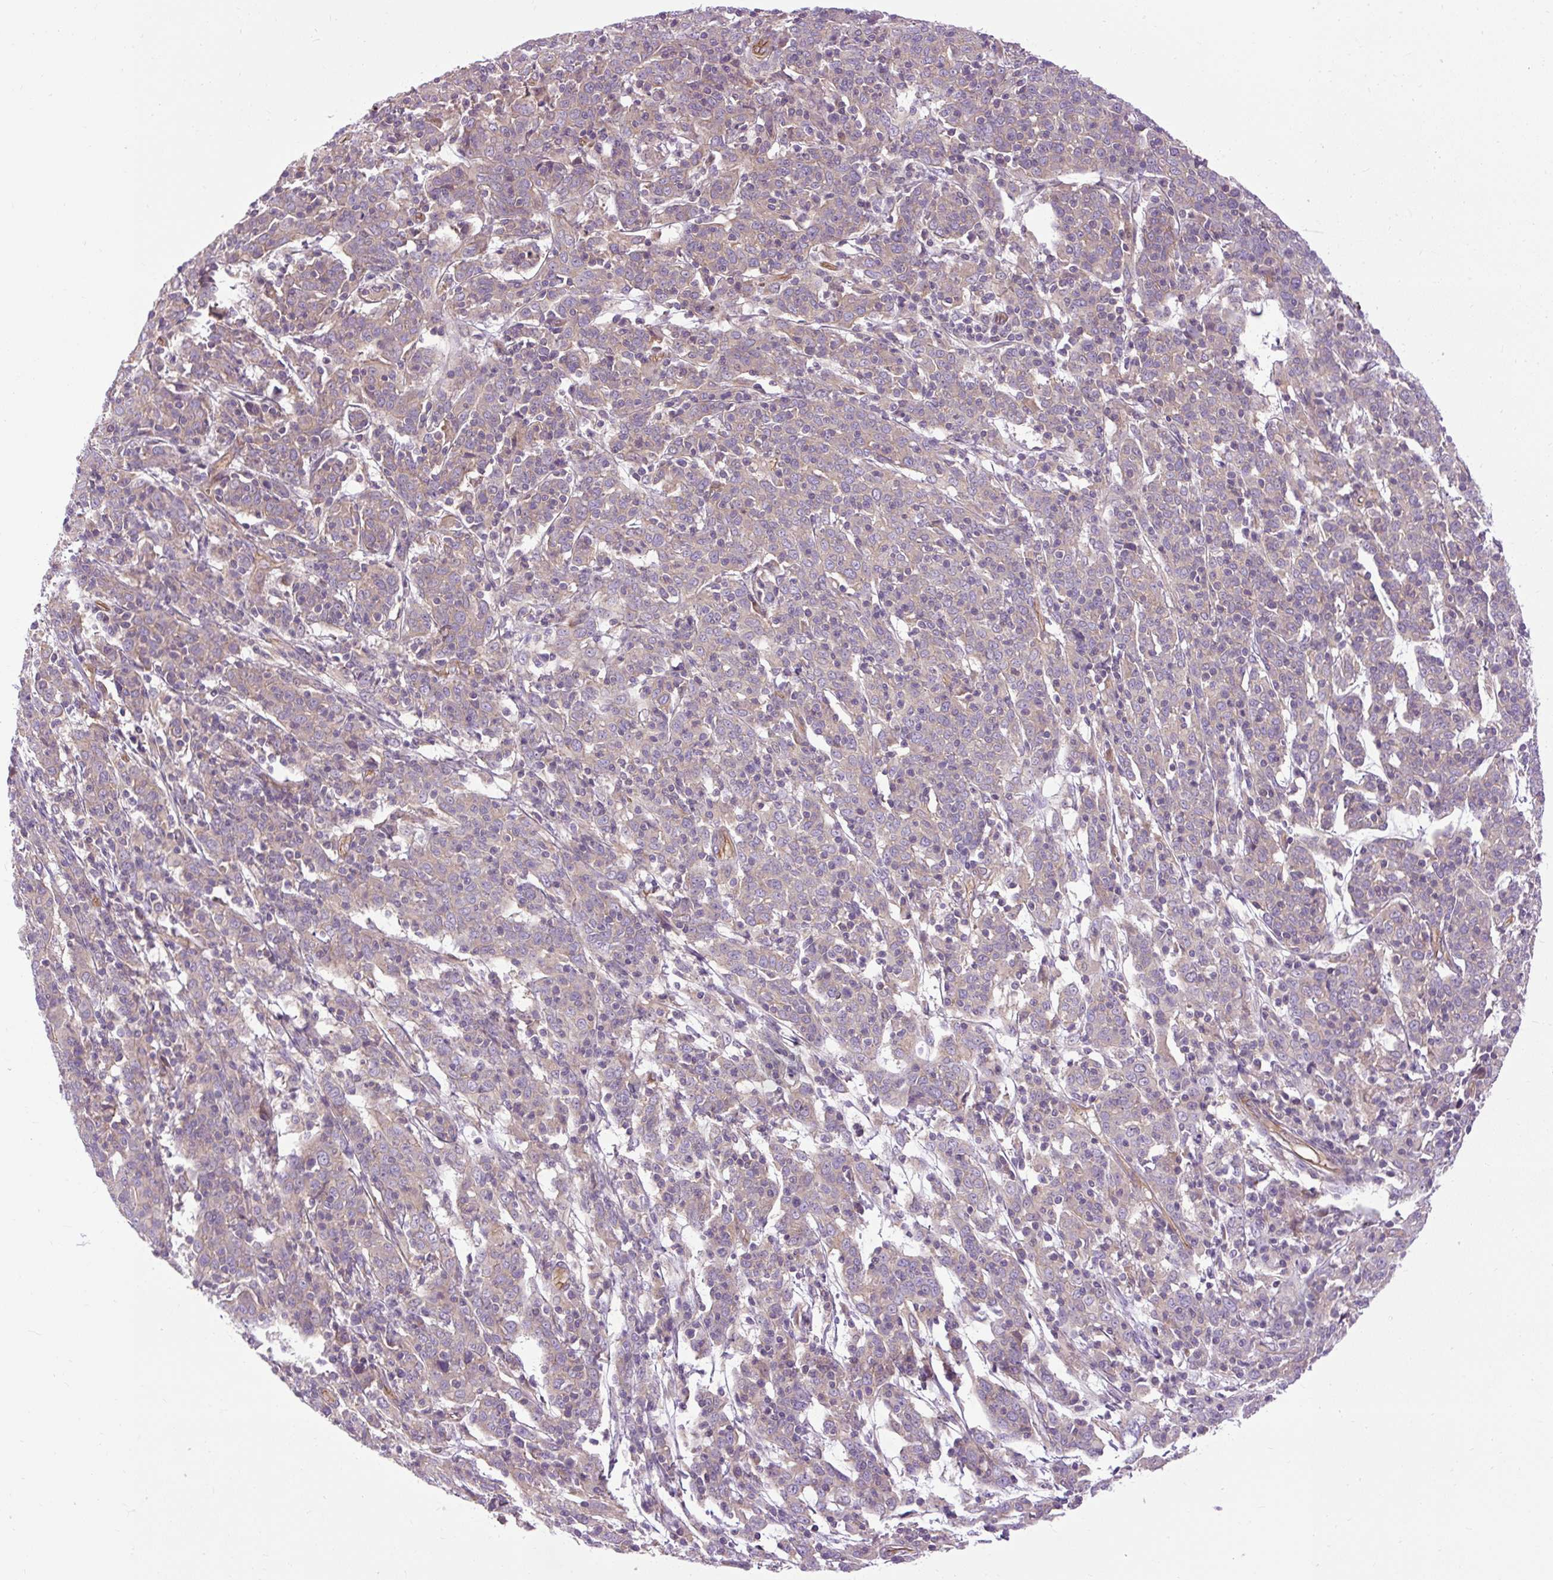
{"staining": {"intensity": "negative", "quantity": "none", "location": "none"}, "tissue": "cervical cancer", "cell_type": "Tumor cells", "image_type": "cancer", "snomed": [{"axis": "morphology", "description": "Squamous cell carcinoma, NOS"}, {"axis": "topography", "description": "Cervix"}], "caption": "DAB immunohistochemical staining of cervical cancer shows no significant expression in tumor cells.", "gene": "CCDC93", "patient": {"sex": "female", "age": 67}}